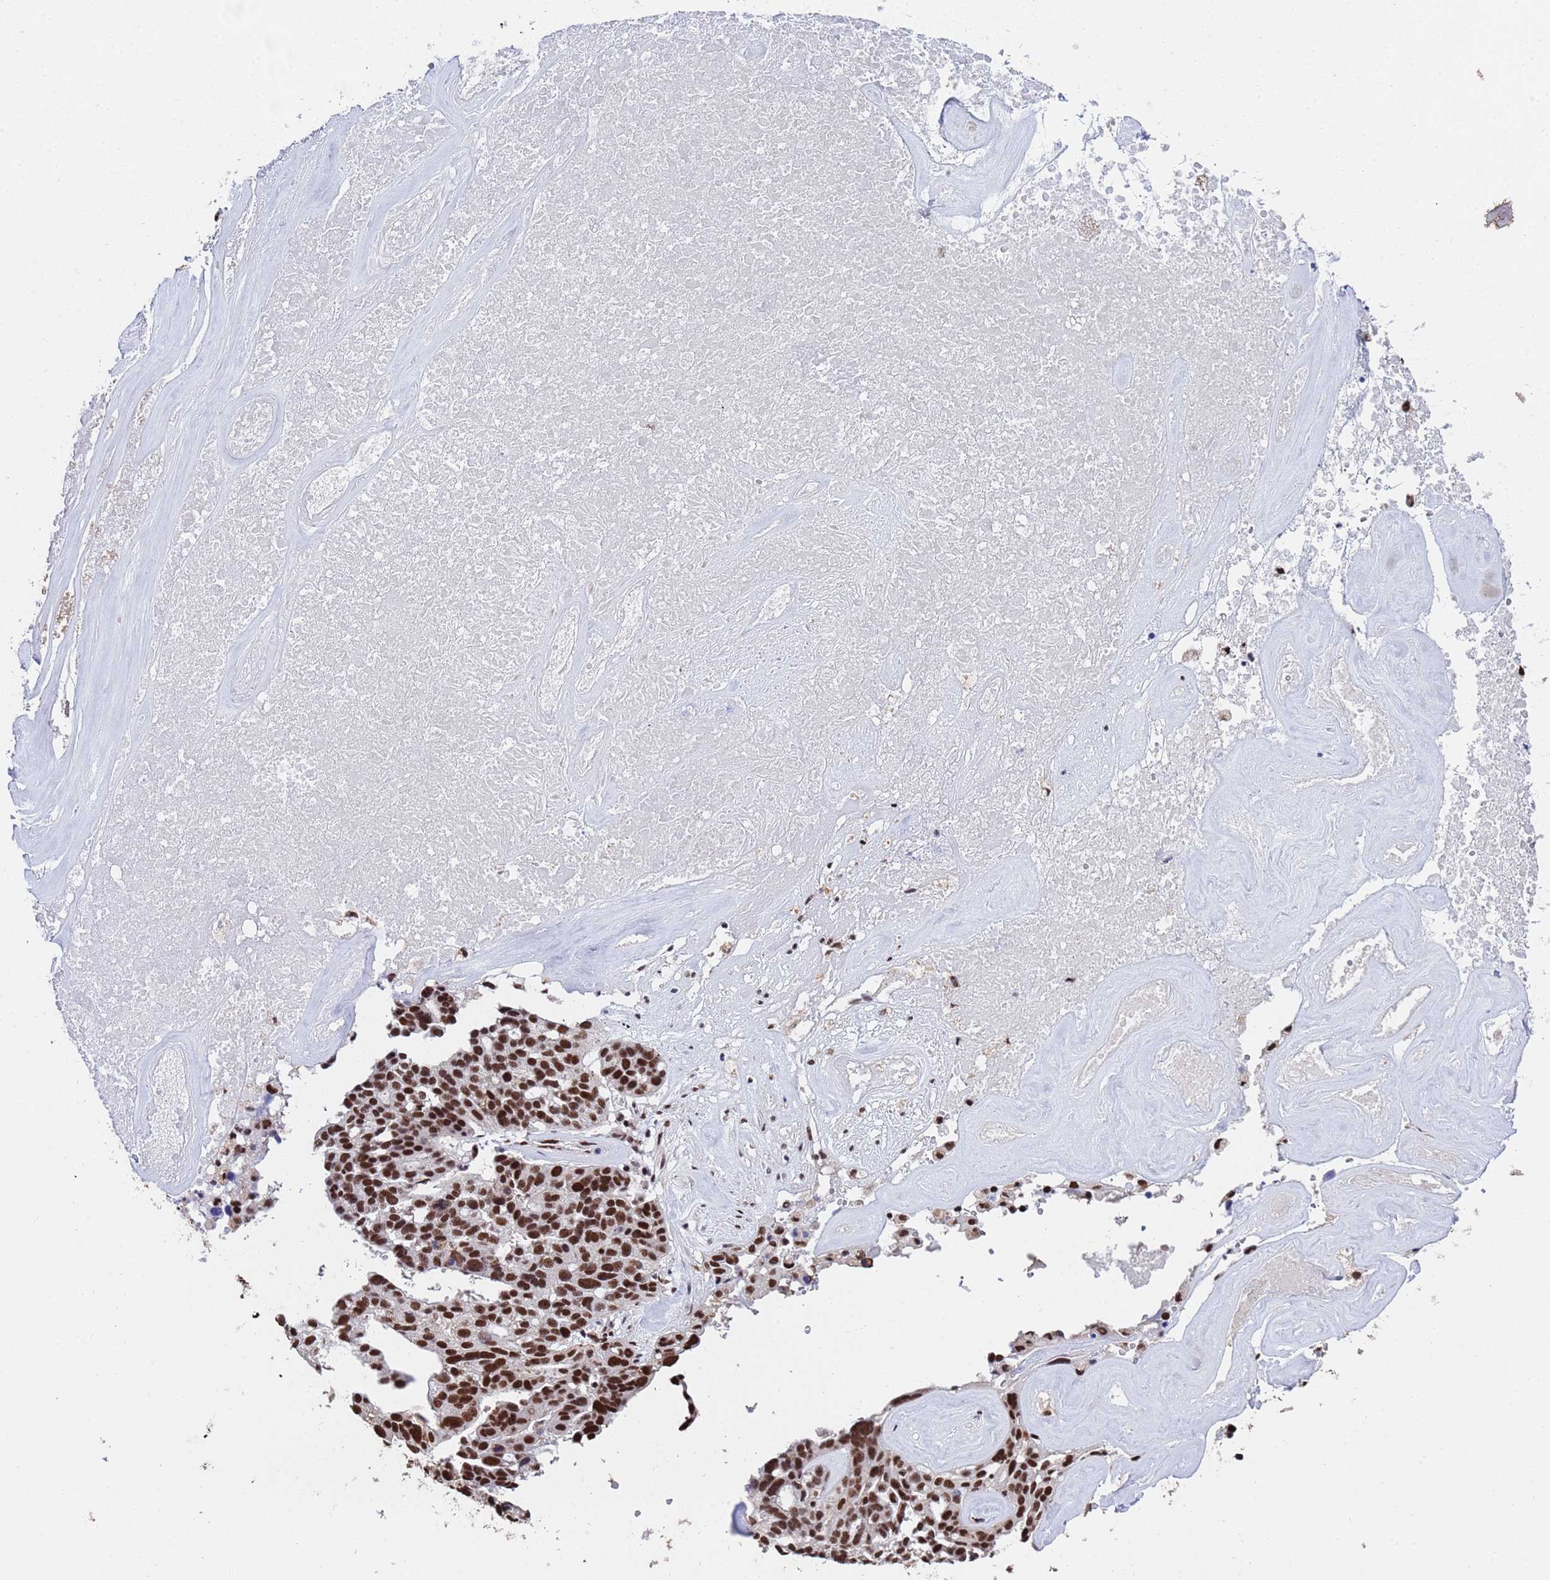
{"staining": {"intensity": "strong", "quantity": ">75%", "location": "nuclear"}, "tissue": "ovarian cancer", "cell_type": "Tumor cells", "image_type": "cancer", "snomed": [{"axis": "morphology", "description": "Cystadenocarcinoma, serous, NOS"}, {"axis": "topography", "description": "Ovary"}], "caption": "Ovarian serous cystadenocarcinoma stained with DAB IHC reveals high levels of strong nuclear positivity in approximately >75% of tumor cells. The staining is performed using DAB brown chromogen to label protein expression. The nuclei are counter-stained blue using hematoxylin.", "gene": "SF3B2", "patient": {"sex": "female", "age": 59}}